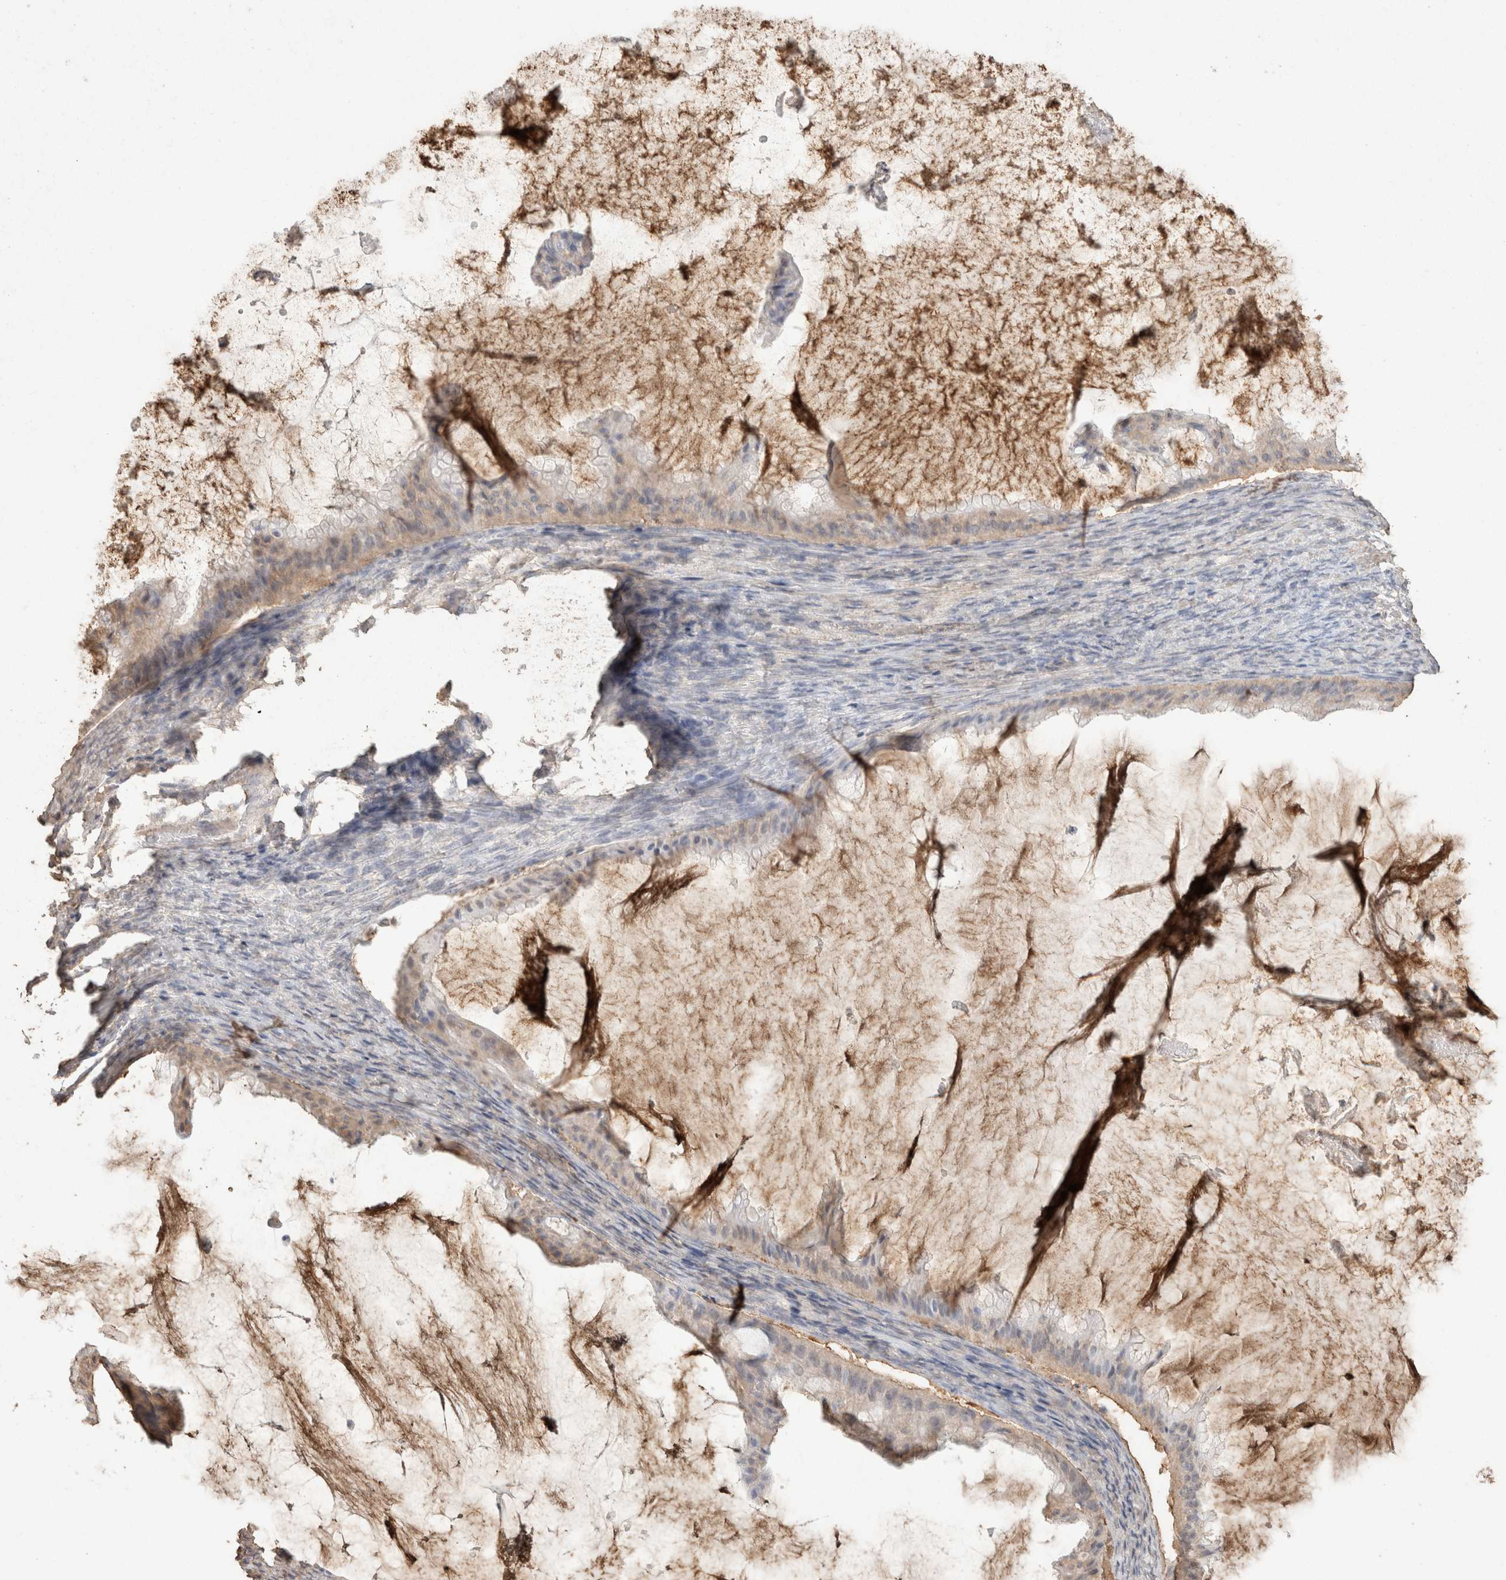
{"staining": {"intensity": "weak", "quantity": "<25%", "location": "cytoplasmic/membranous"}, "tissue": "ovarian cancer", "cell_type": "Tumor cells", "image_type": "cancer", "snomed": [{"axis": "morphology", "description": "Cystadenocarcinoma, mucinous, NOS"}, {"axis": "topography", "description": "Ovary"}], "caption": "Immunohistochemistry (IHC) micrograph of human ovarian cancer stained for a protein (brown), which exhibits no expression in tumor cells. Brightfield microscopy of immunohistochemistry (IHC) stained with DAB (3,3'-diaminobenzidine) (brown) and hematoxylin (blue), captured at high magnification.", "gene": "CX3CL1", "patient": {"sex": "female", "age": 61}}